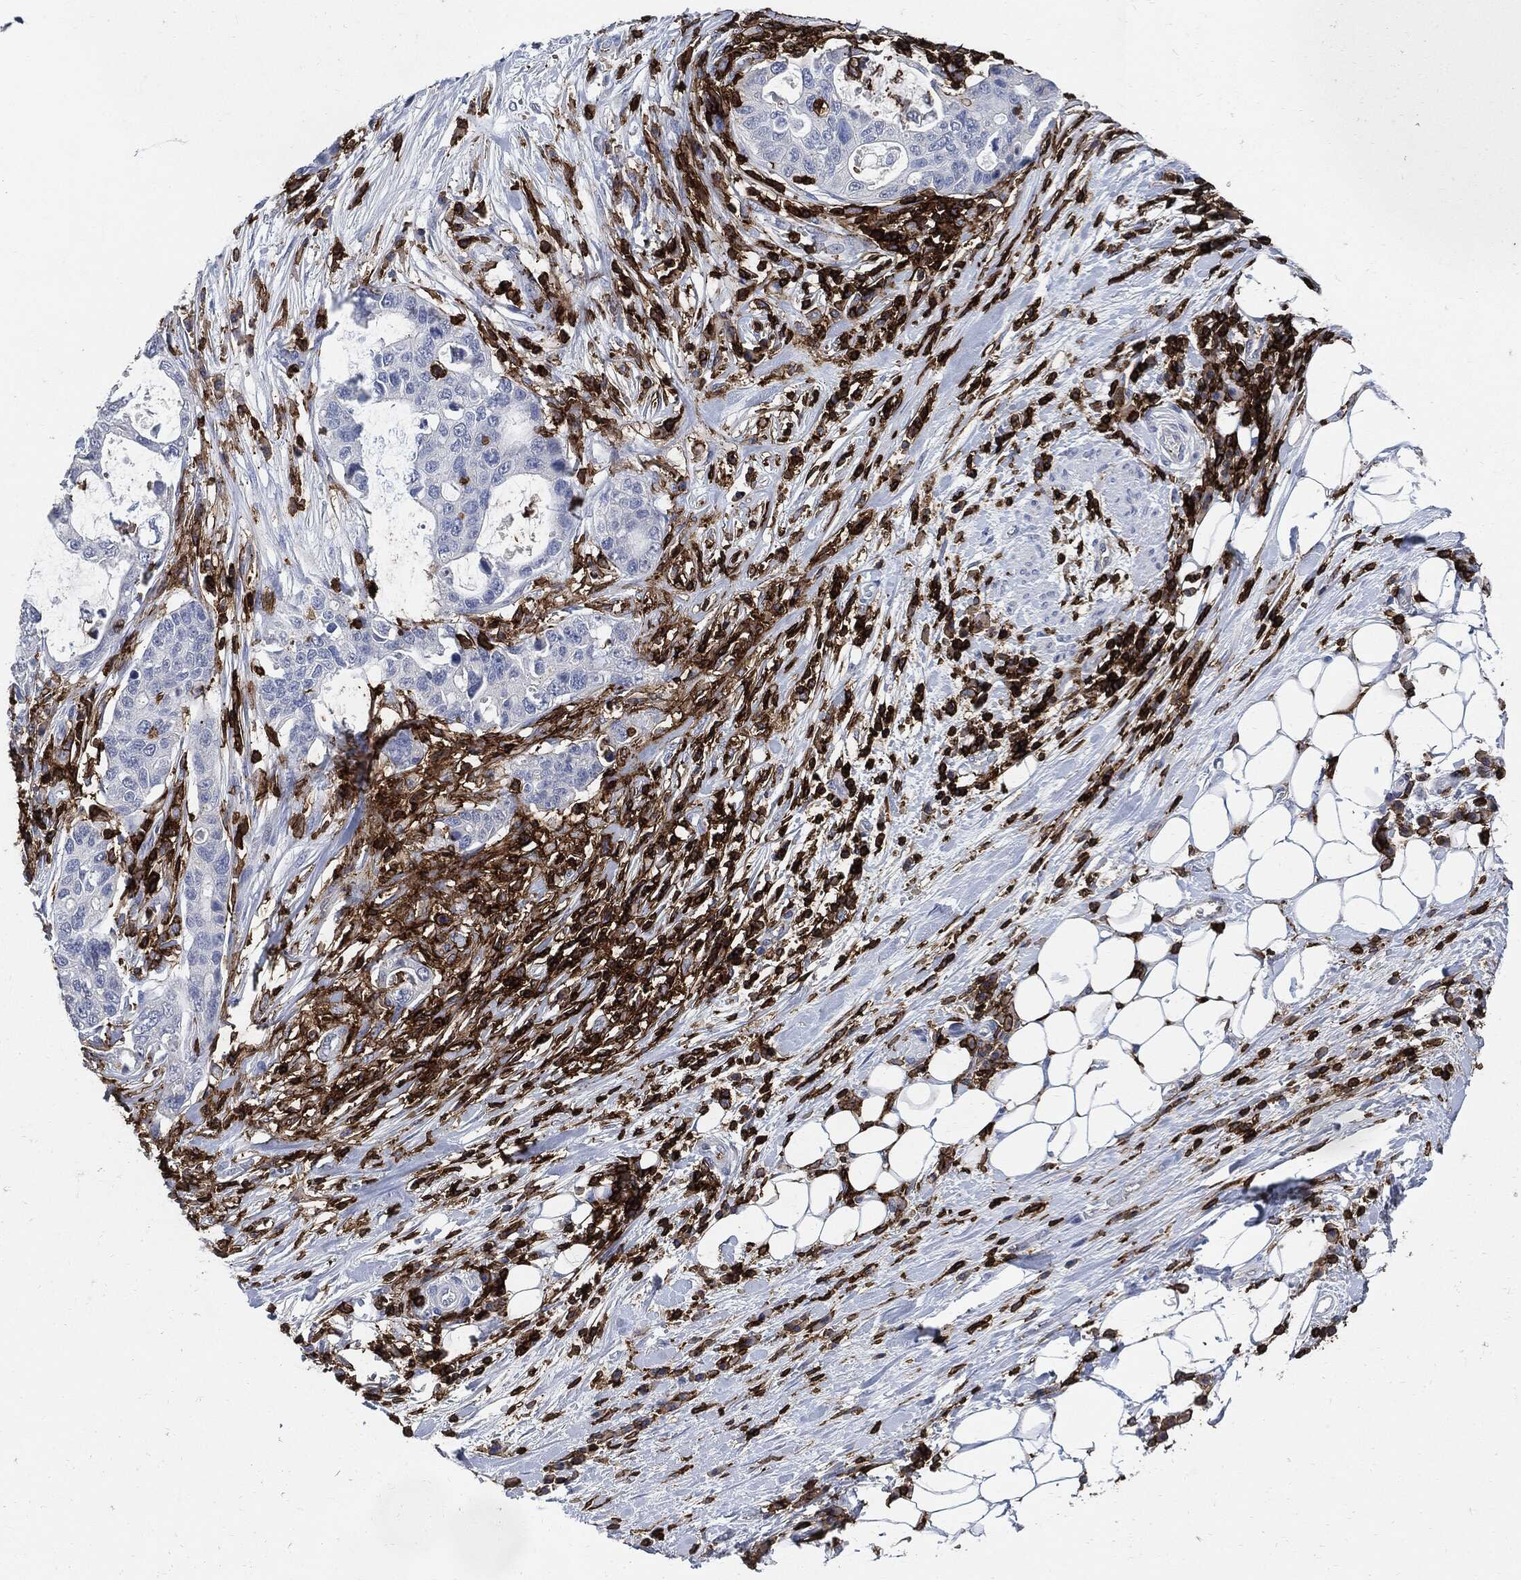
{"staining": {"intensity": "negative", "quantity": "none", "location": "none"}, "tissue": "stomach cancer", "cell_type": "Tumor cells", "image_type": "cancer", "snomed": [{"axis": "morphology", "description": "Adenocarcinoma, NOS"}, {"axis": "topography", "description": "Stomach"}], "caption": "DAB (3,3'-diaminobenzidine) immunohistochemical staining of adenocarcinoma (stomach) demonstrates no significant positivity in tumor cells.", "gene": "PTPRC", "patient": {"sex": "male", "age": 54}}